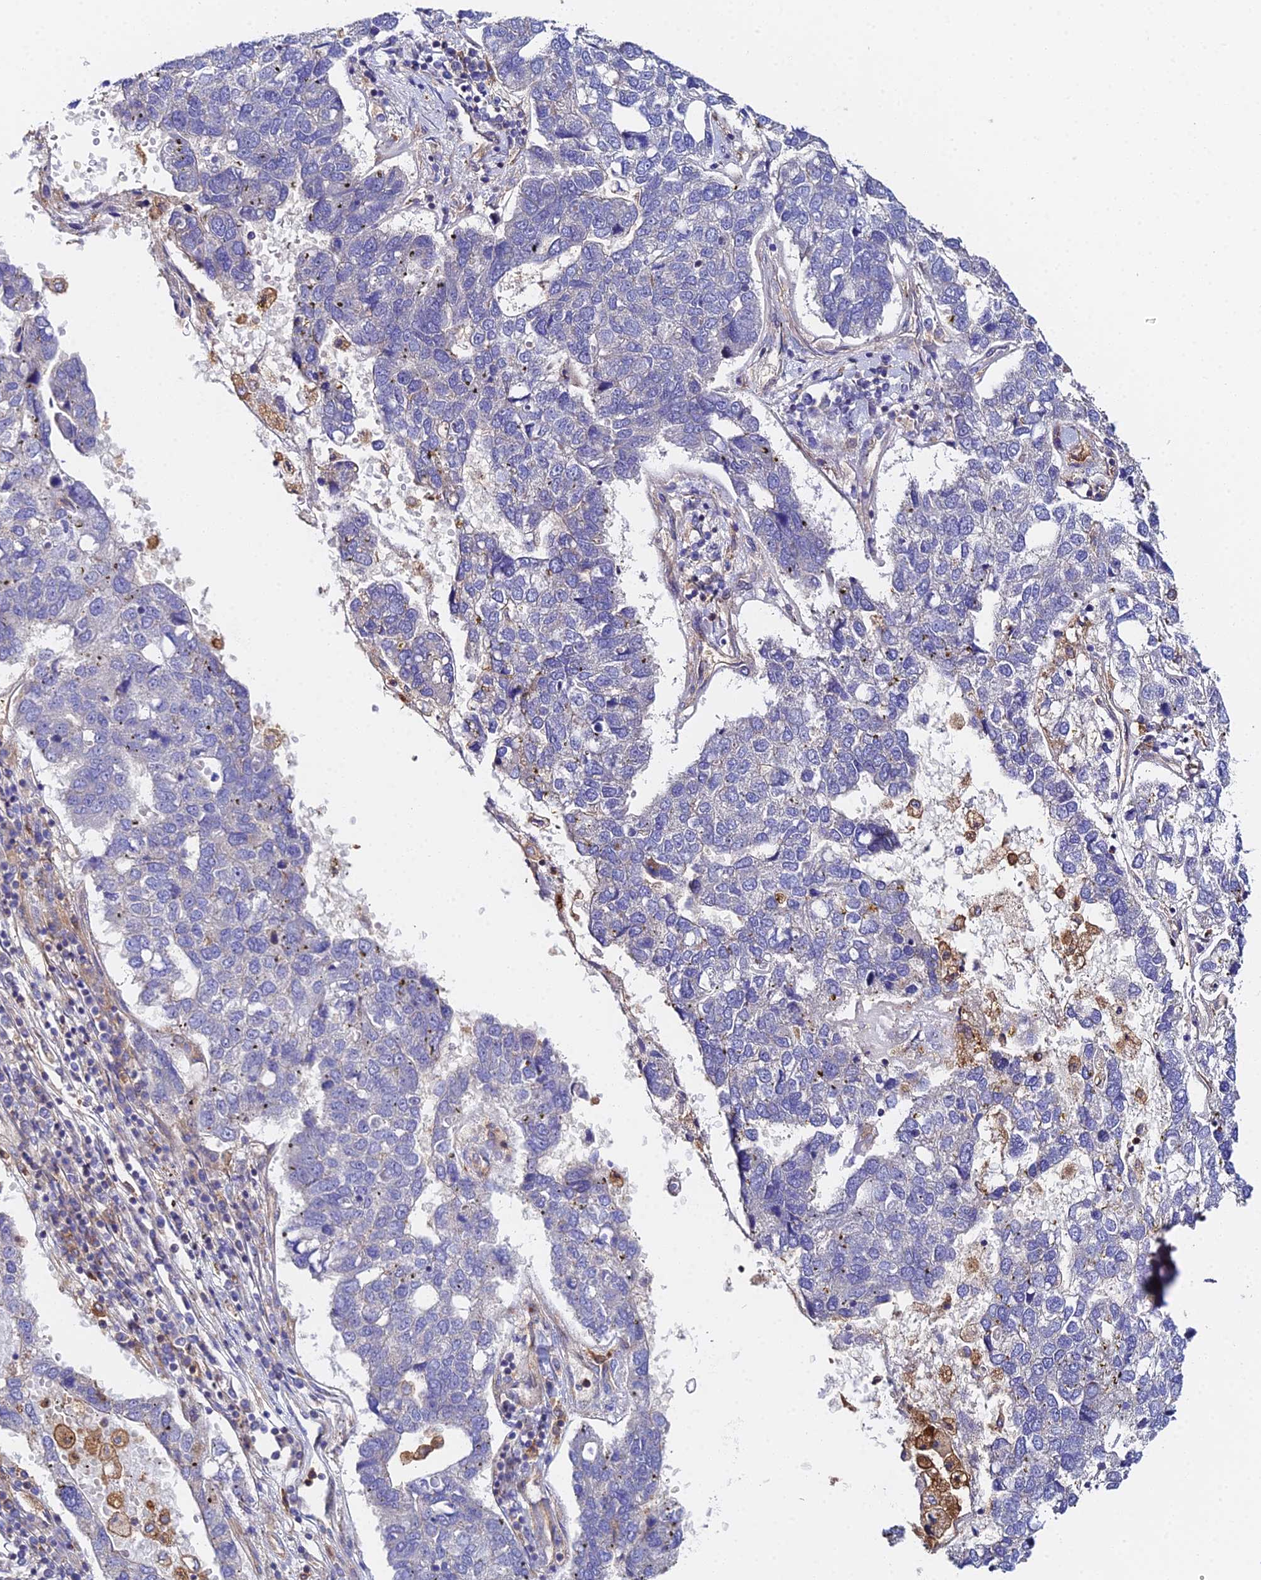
{"staining": {"intensity": "negative", "quantity": "none", "location": "none"}, "tissue": "pancreatic cancer", "cell_type": "Tumor cells", "image_type": "cancer", "snomed": [{"axis": "morphology", "description": "Adenocarcinoma, NOS"}, {"axis": "topography", "description": "Pancreas"}], "caption": "This is an IHC micrograph of pancreatic adenocarcinoma. There is no expression in tumor cells.", "gene": "GNG5B", "patient": {"sex": "female", "age": 61}}